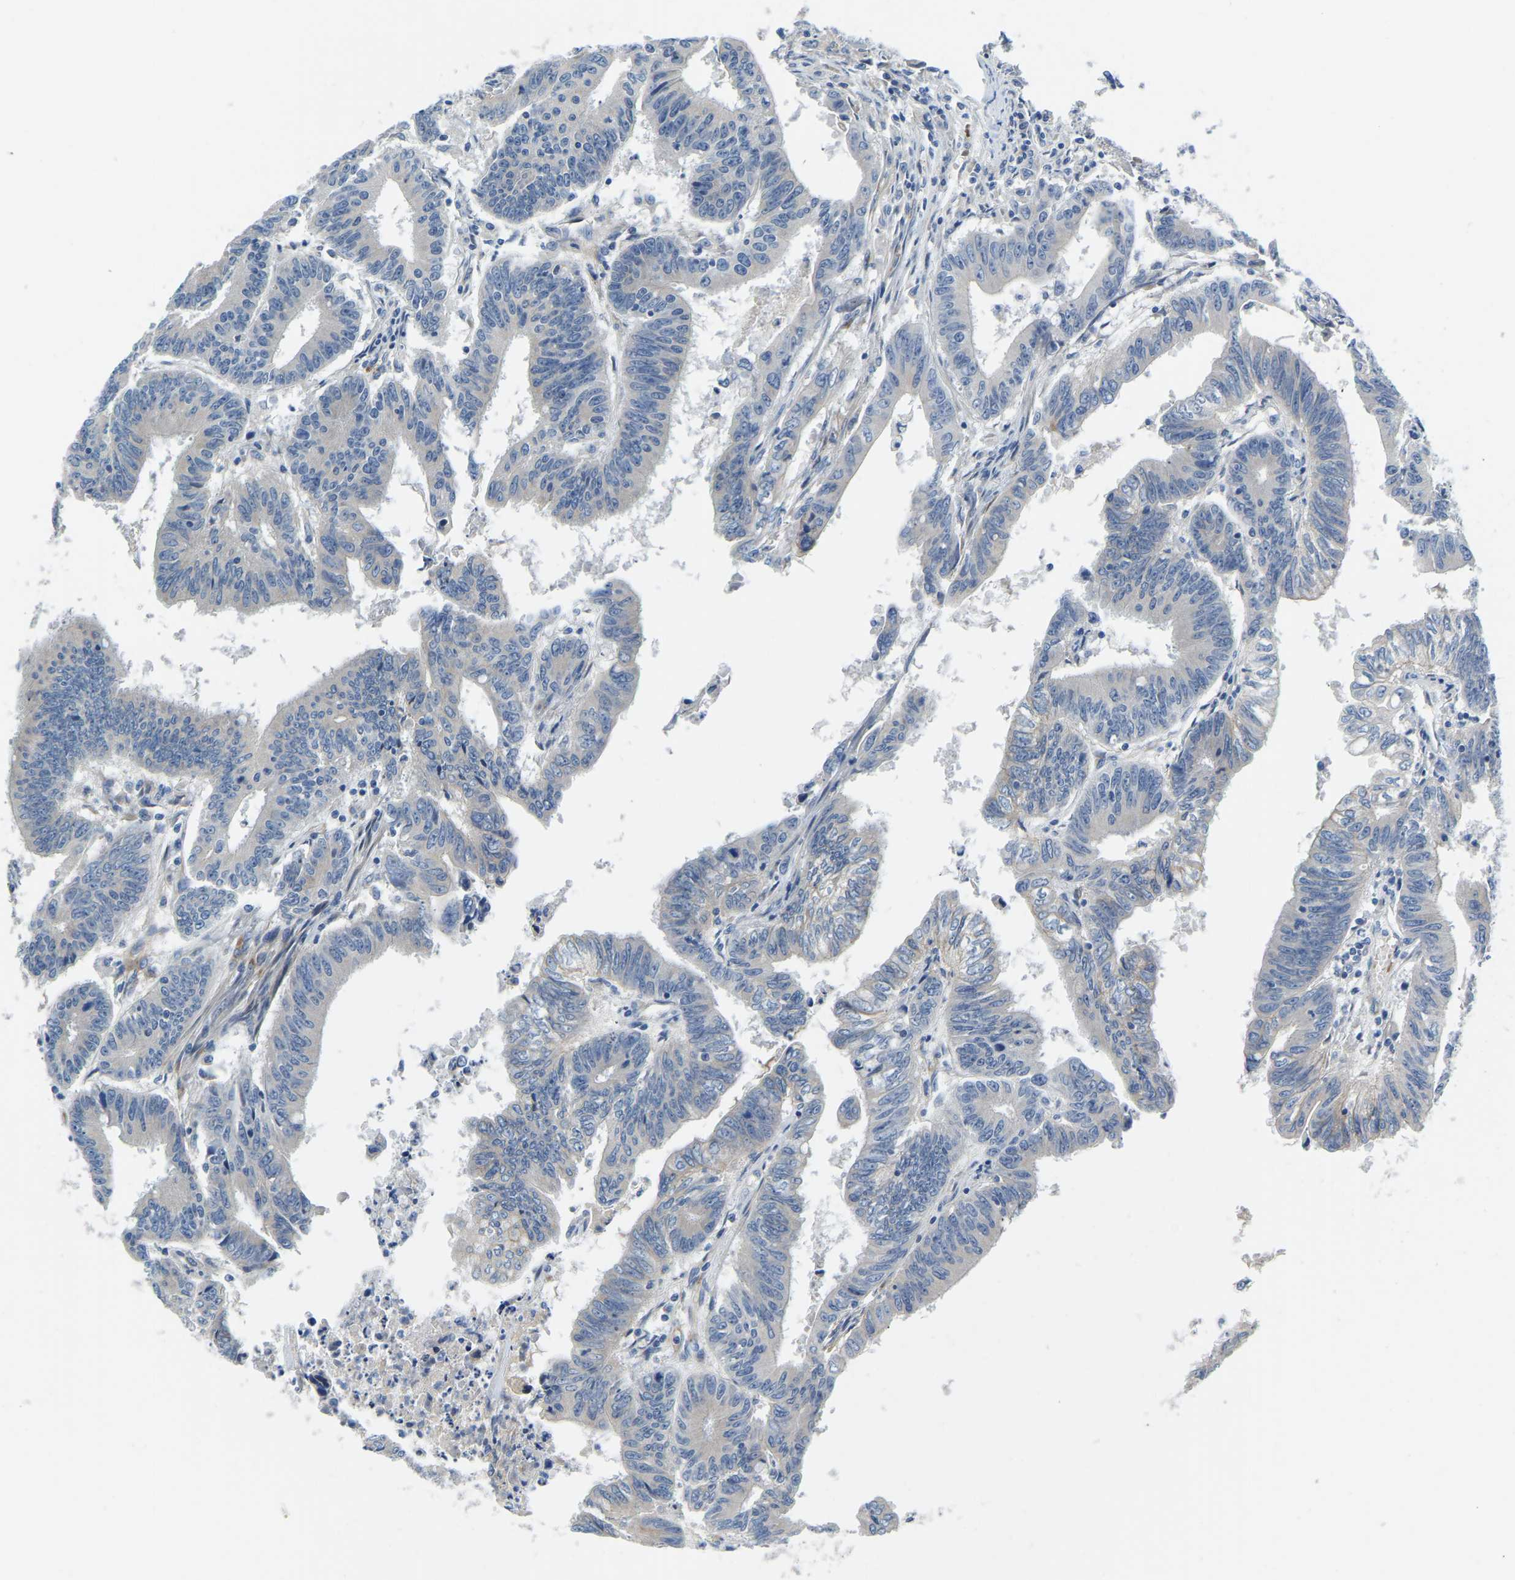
{"staining": {"intensity": "negative", "quantity": "none", "location": "none"}, "tissue": "colorectal cancer", "cell_type": "Tumor cells", "image_type": "cancer", "snomed": [{"axis": "morphology", "description": "Adenocarcinoma, NOS"}, {"axis": "topography", "description": "Colon"}], "caption": "The photomicrograph displays no significant positivity in tumor cells of colorectal cancer (adenocarcinoma). (Brightfield microscopy of DAB IHC at high magnification).", "gene": "LIAS", "patient": {"sex": "male", "age": 45}}